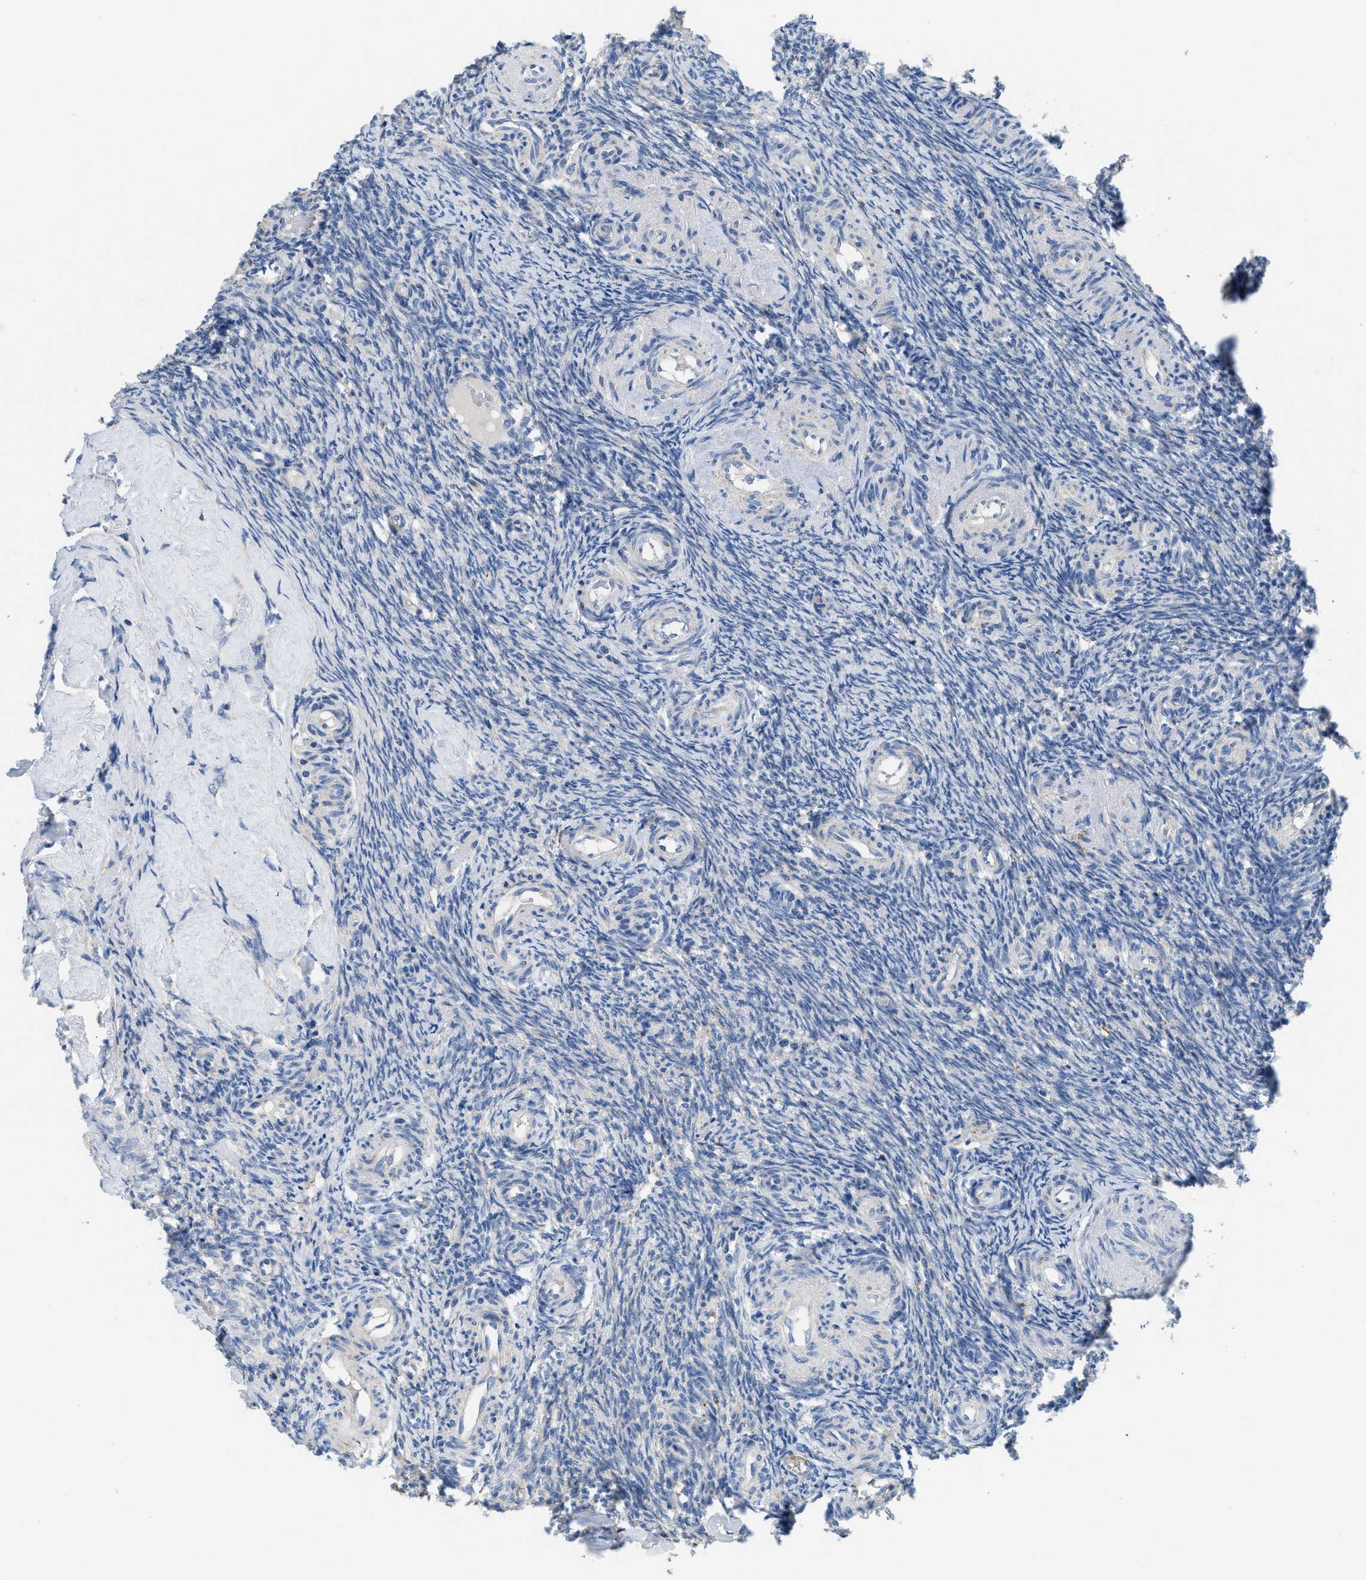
{"staining": {"intensity": "negative", "quantity": "none", "location": "none"}, "tissue": "ovary", "cell_type": "Follicle cells", "image_type": "normal", "snomed": [{"axis": "morphology", "description": "Normal tissue, NOS"}, {"axis": "topography", "description": "Ovary"}], "caption": "This is an IHC photomicrograph of benign human ovary. There is no positivity in follicle cells.", "gene": "SLC25A13", "patient": {"sex": "female", "age": 41}}